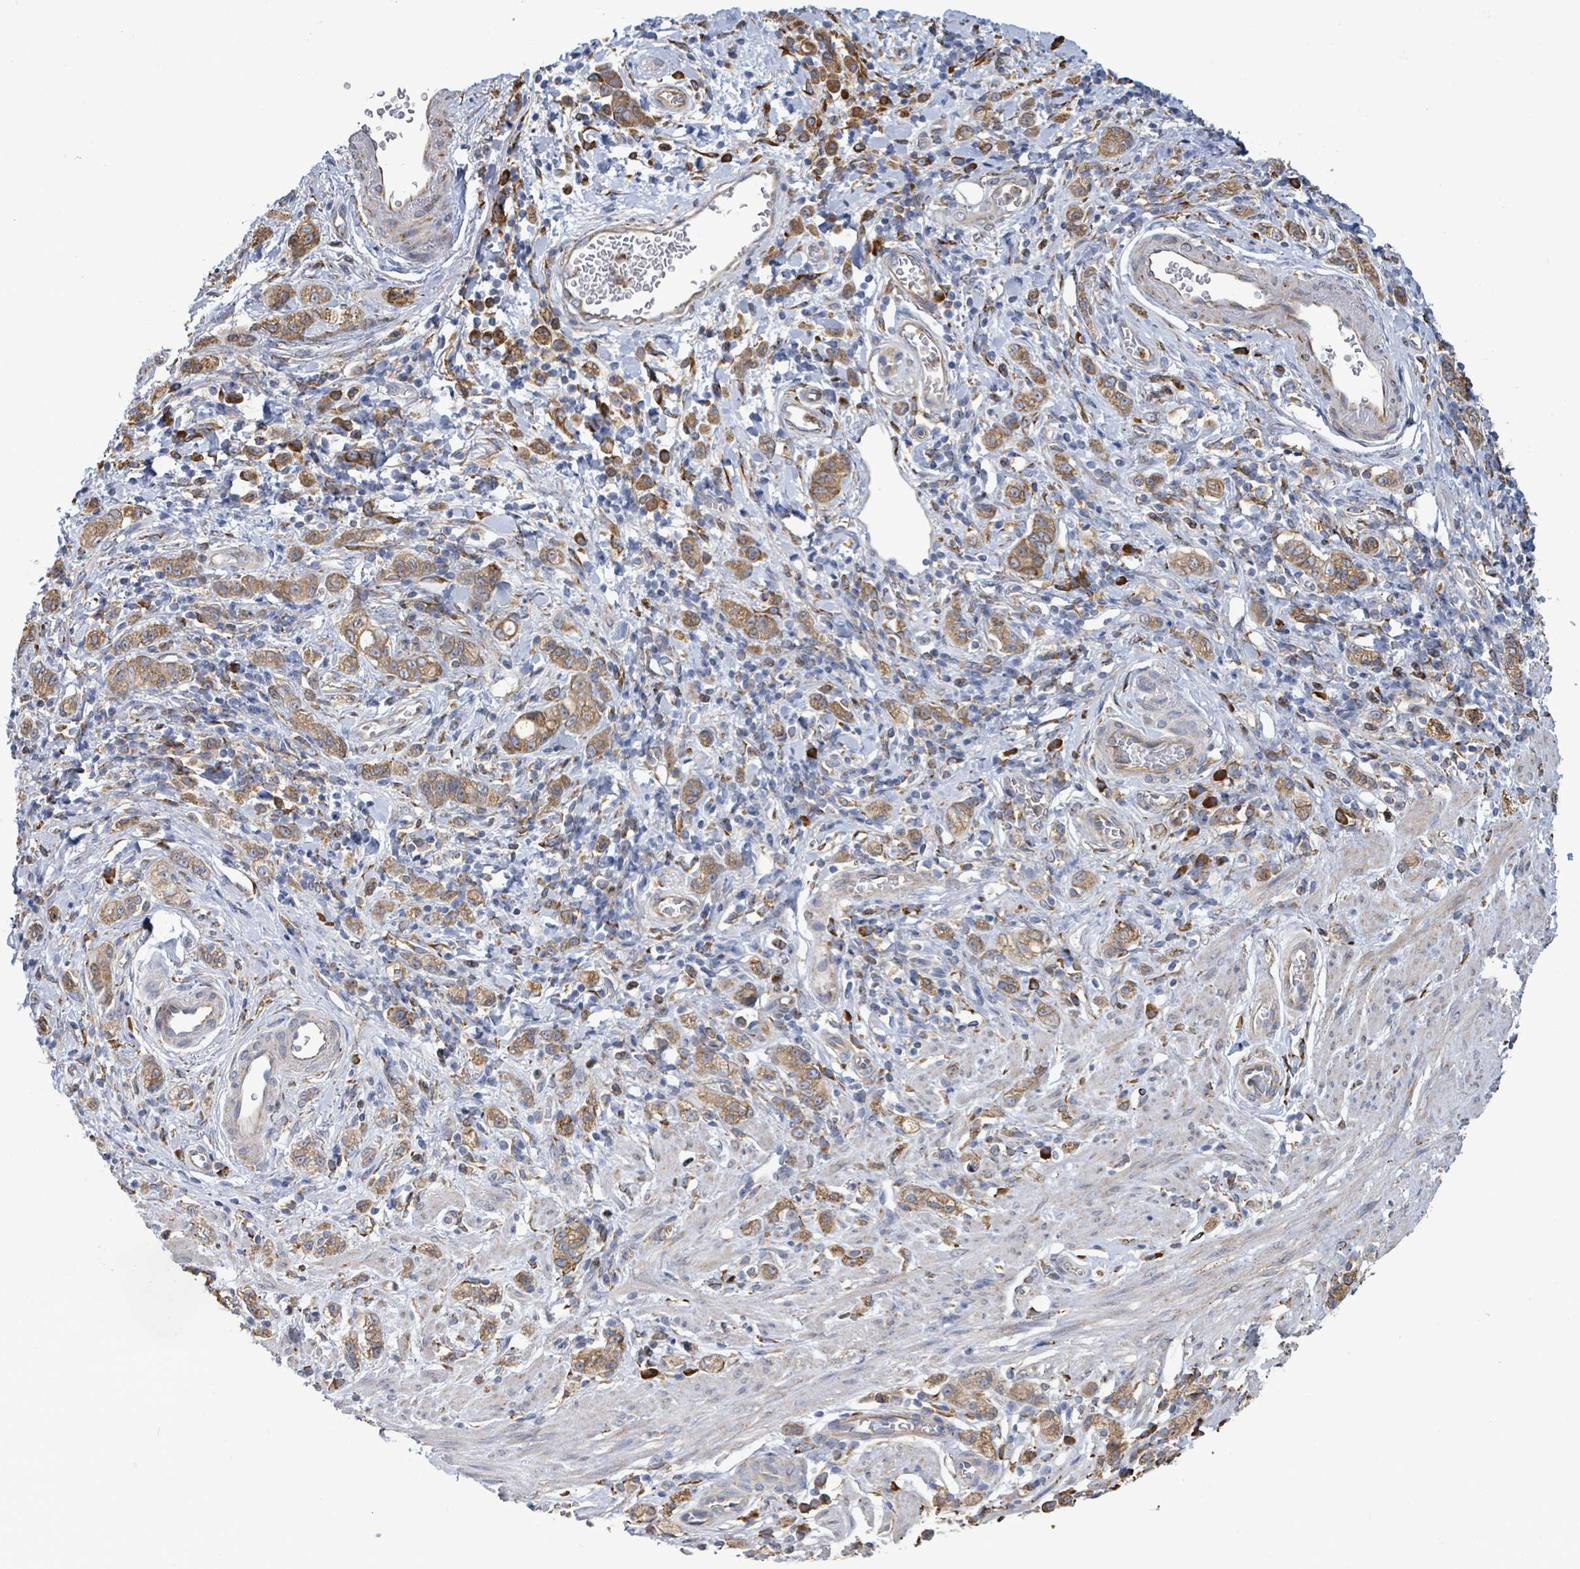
{"staining": {"intensity": "moderate", "quantity": ">75%", "location": "cytoplasmic/membranous"}, "tissue": "stomach cancer", "cell_type": "Tumor cells", "image_type": "cancer", "snomed": [{"axis": "morphology", "description": "Adenocarcinoma, NOS"}, {"axis": "topography", "description": "Stomach"}], "caption": "The photomicrograph reveals a brown stain indicating the presence of a protein in the cytoplasmic/membranous of tumor cells in adenocarcinoma (stomach).", "gene": "RFPL4A", "patient": {"sex": "male", "age": 77}}